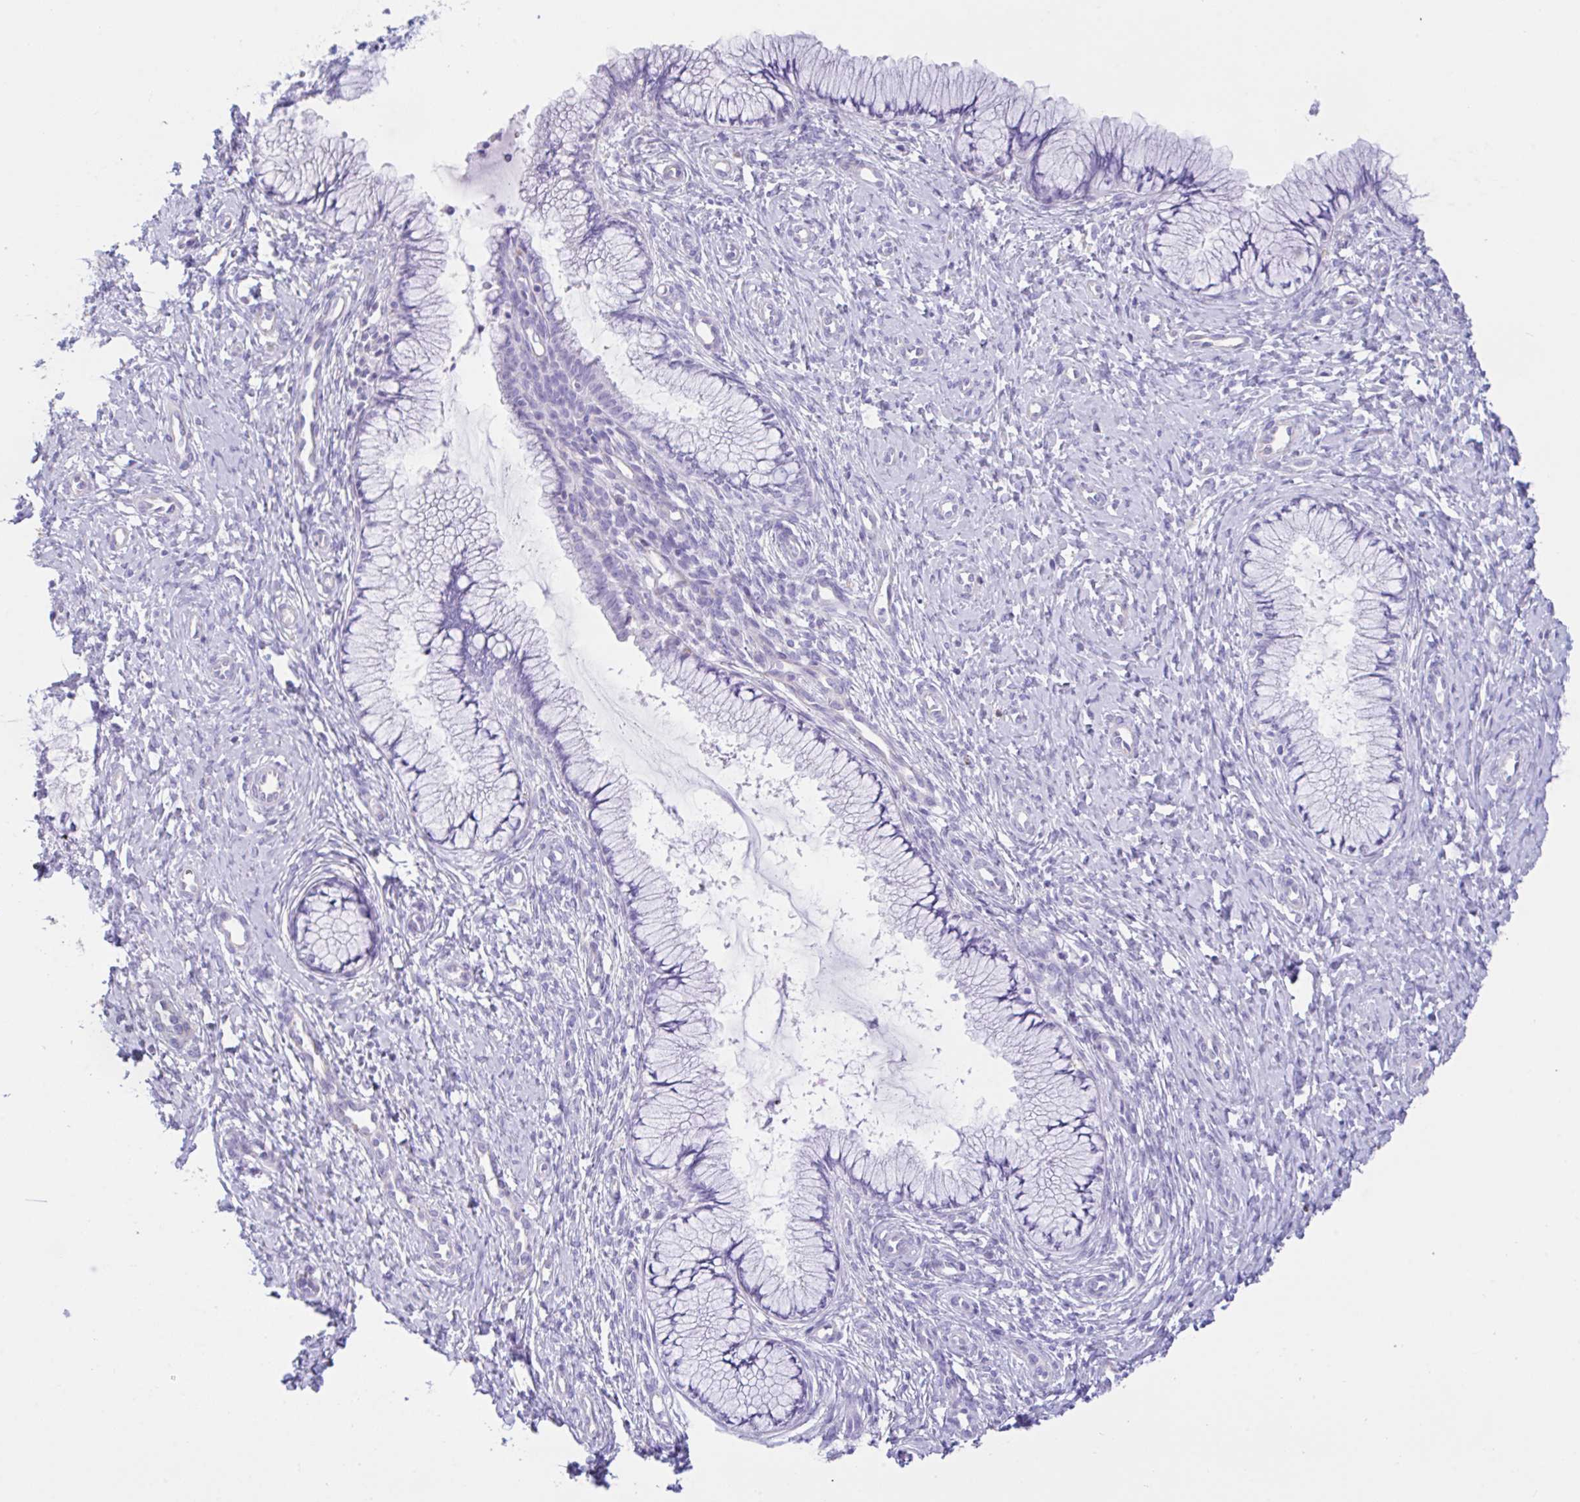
{"staining": {"intensity": "negative", "quantity": "none", "location": "none"}, "tissue": "cervix", "cell_type": "Glandular cells", "image_type": "normal", "snomed": [{"axis": "morphology", "description": "Normal tissue, NOS"}, {"axis": "topography", "description": "Cervix"}], "caption": "Immunohistochemical staining of normal cervix reveals no significant positivity in glandular cells. Nuclei are stained in blue.", "gene": "NDUFAF8", "patient": {"sex": "female", "age": 37}}